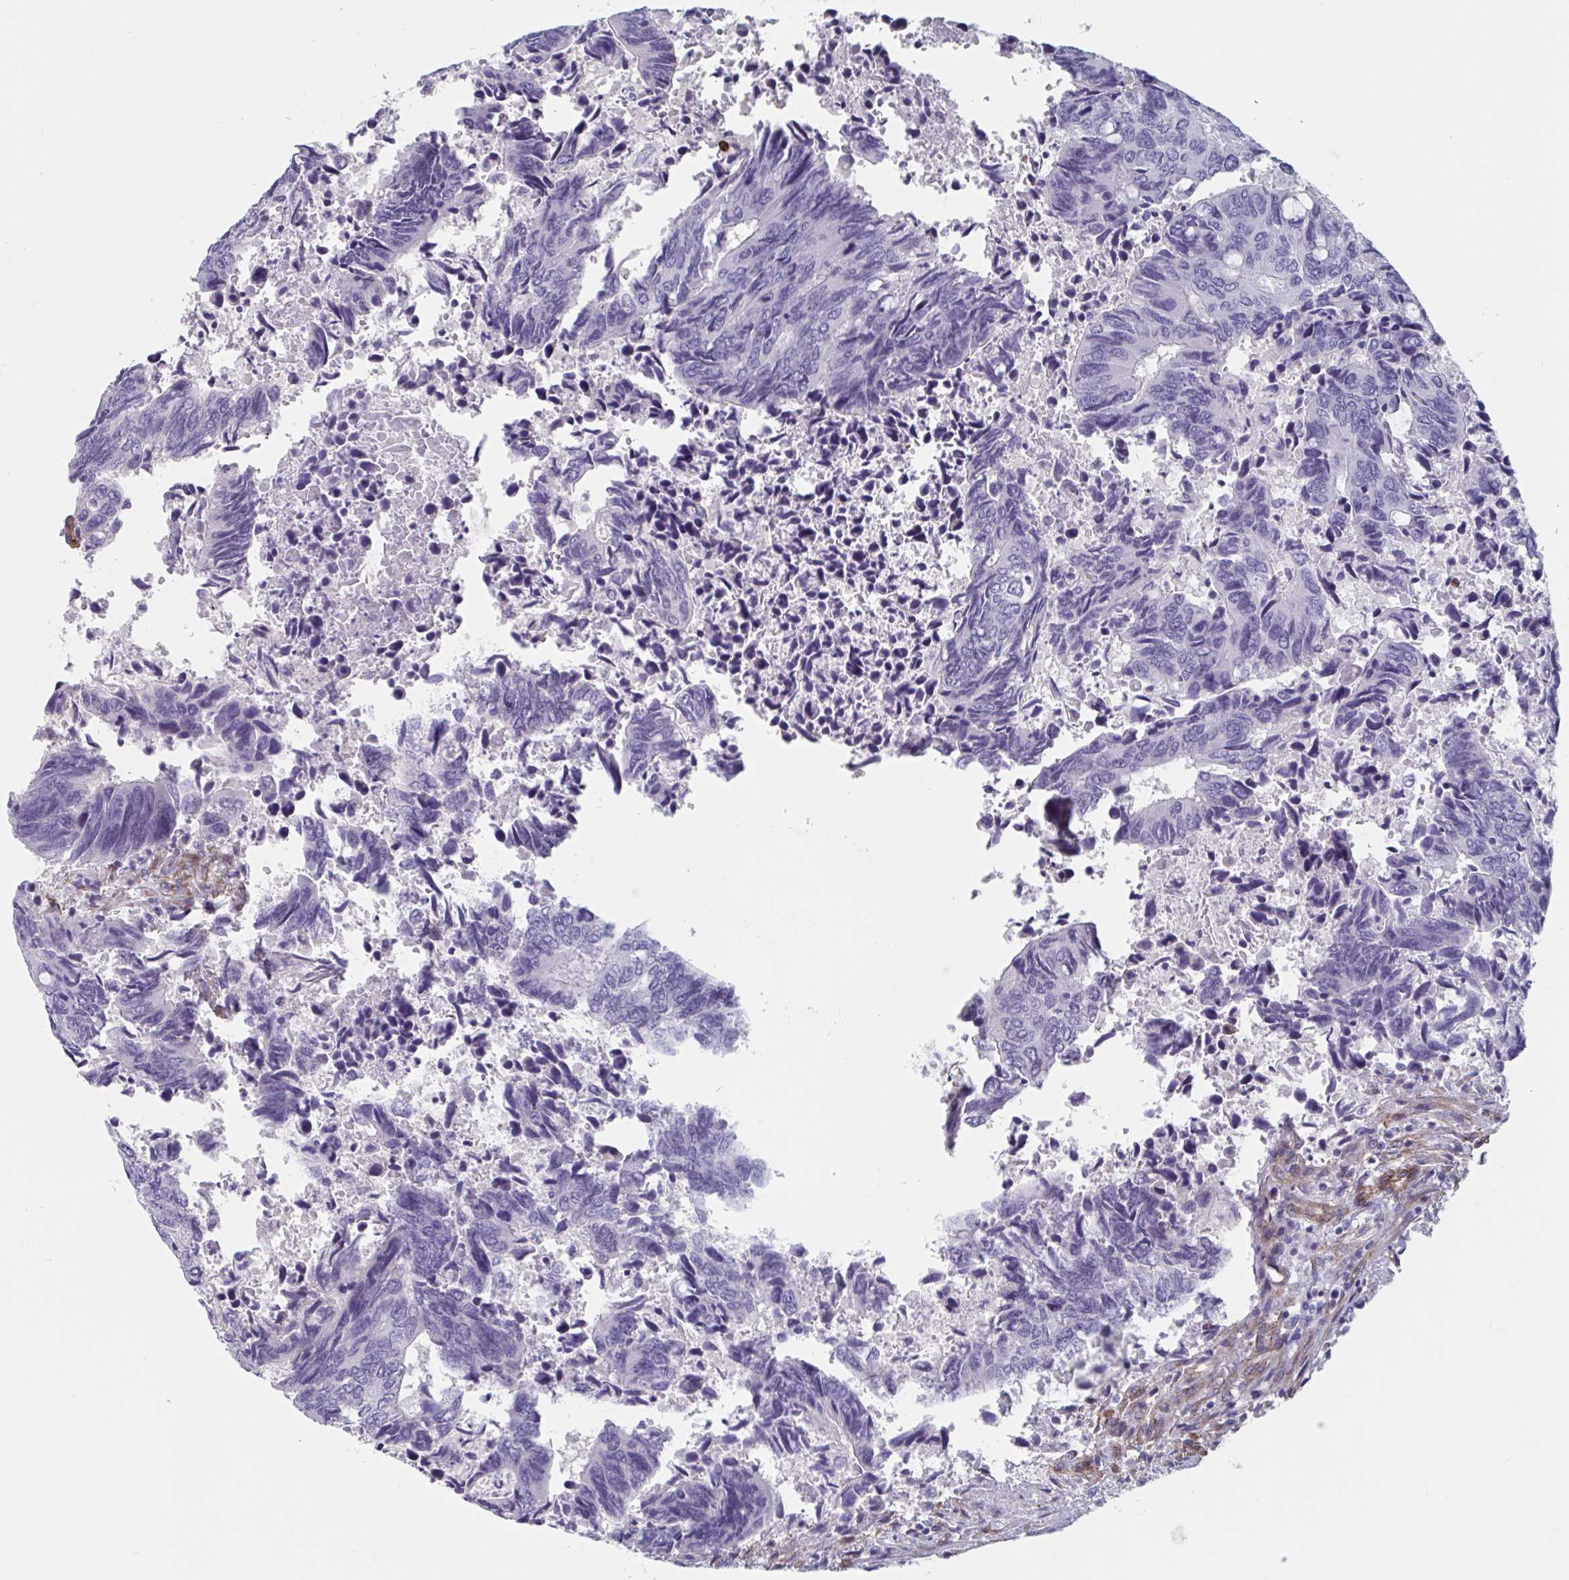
{"staining": {"intensity": "negative", "quantity": "none", "location": "none"}, "tissue": "colorectal cancer", "cell_type": "Tumor cells", "image_type": "cancer", "snomed": [{"axis": "morphology", "description": "Adenocarcinoma, NOS"}, {"axis": "topography", "description": "Colon"}], "caption": "Colorectal adenocarcinoma was stained to show a protein in brown. There is no significant positivity in tumor cells.", "gene": "CITED4", "patient": {"sex": "male", "age": 87}}